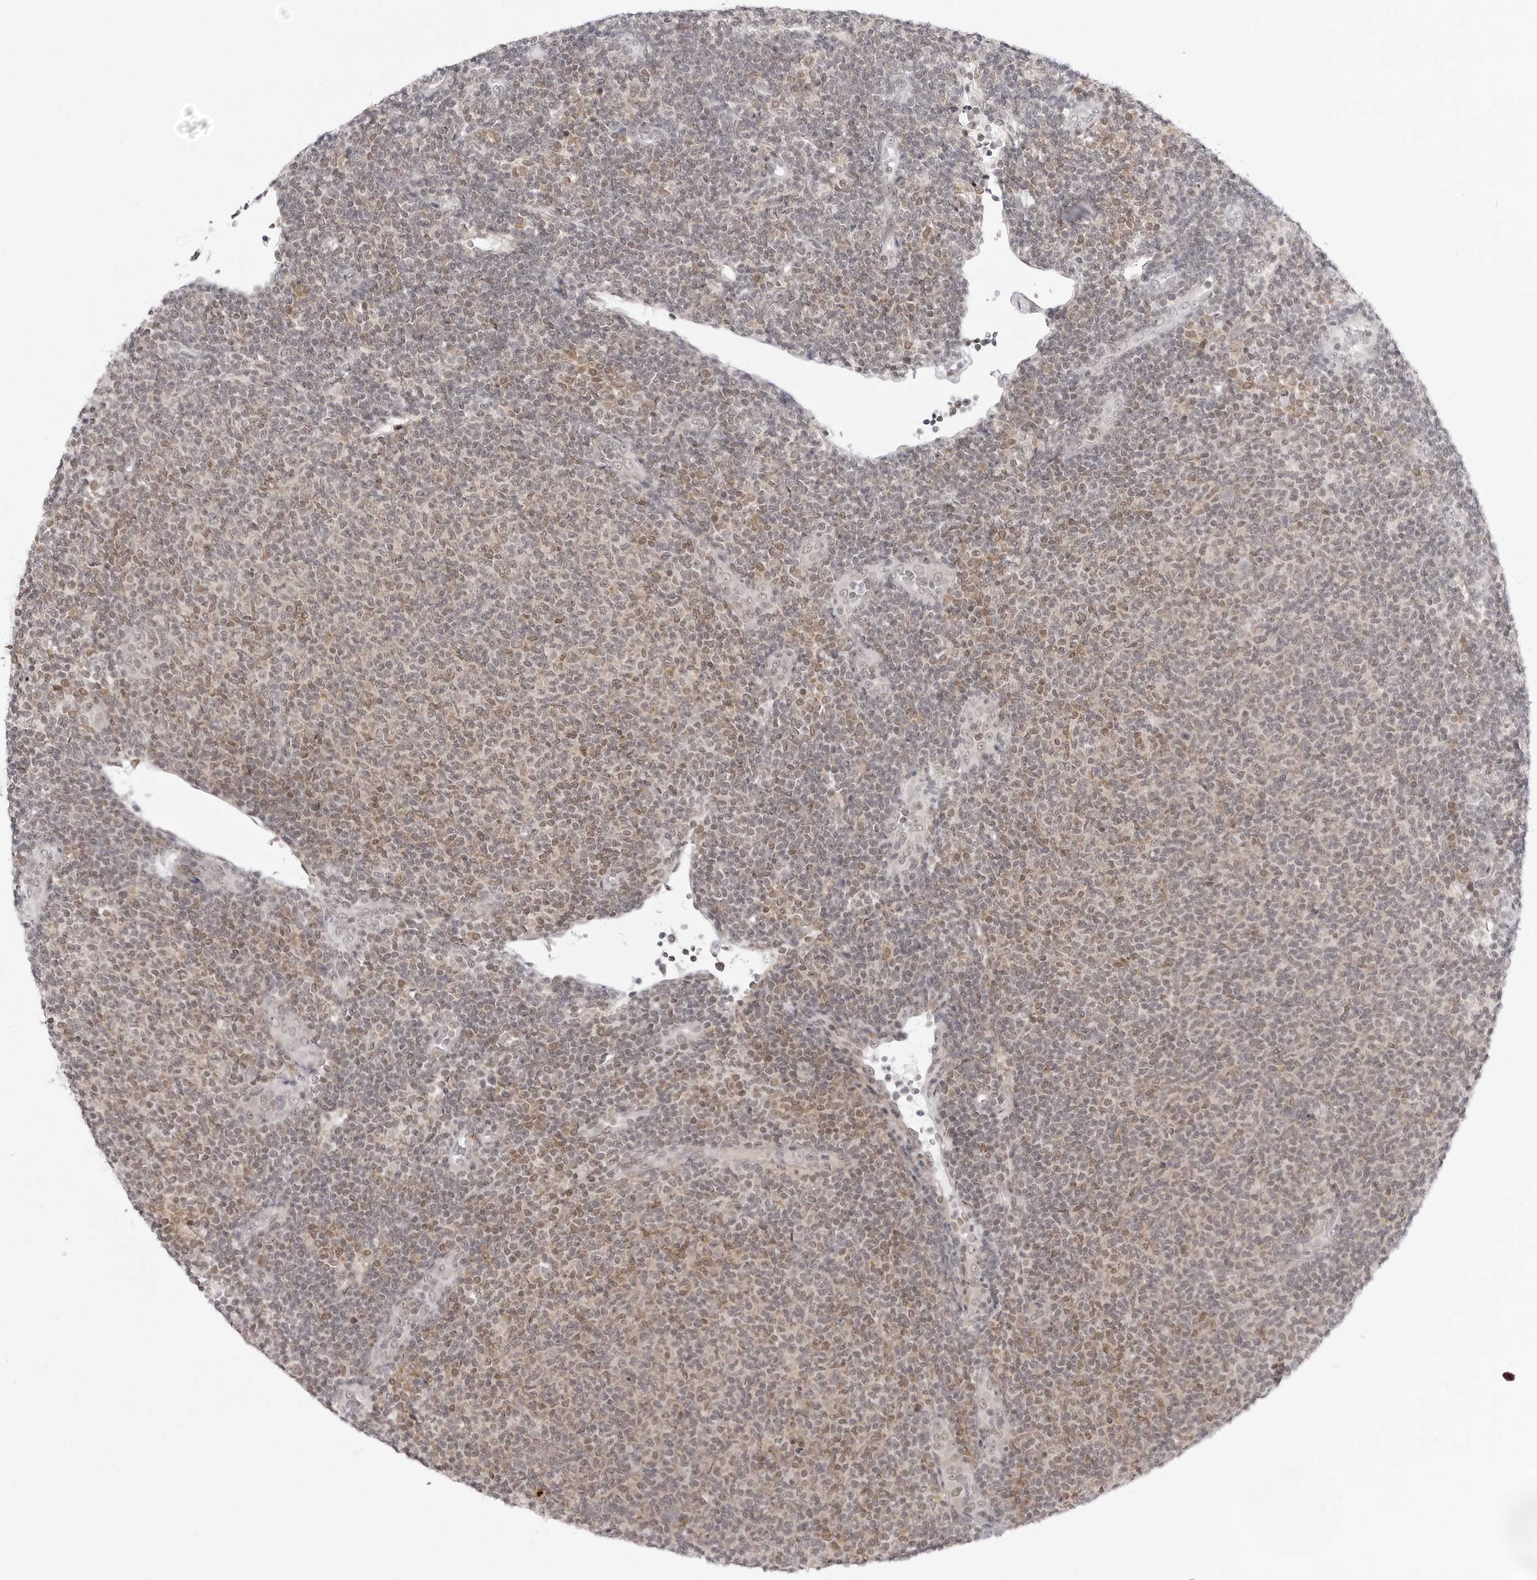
{"staining": {"intensity": "moderate", "quantity": "<25%", "location": "nuclear"}, "tissue": "lymphoma", "cell_type": "Tumor cells", "image_type": "cancer", "snomed": [{"axis": "morphology", "description": "Malignant lymphoma, non-Hodgkin's type, Low grade"}, {"axis": "topography", "description": "Lymph node"}], "caption": "Protein analysis of lymphoma tissue displays moderate nuclear staining in about <25% of tumor cells. (DAB (3,3'-diaminobenzidine) = brown stain, brightfield microscopy at high magnification).", "gene": "PPP2R5C", "patient": {"sex": "male", "age": 66}}